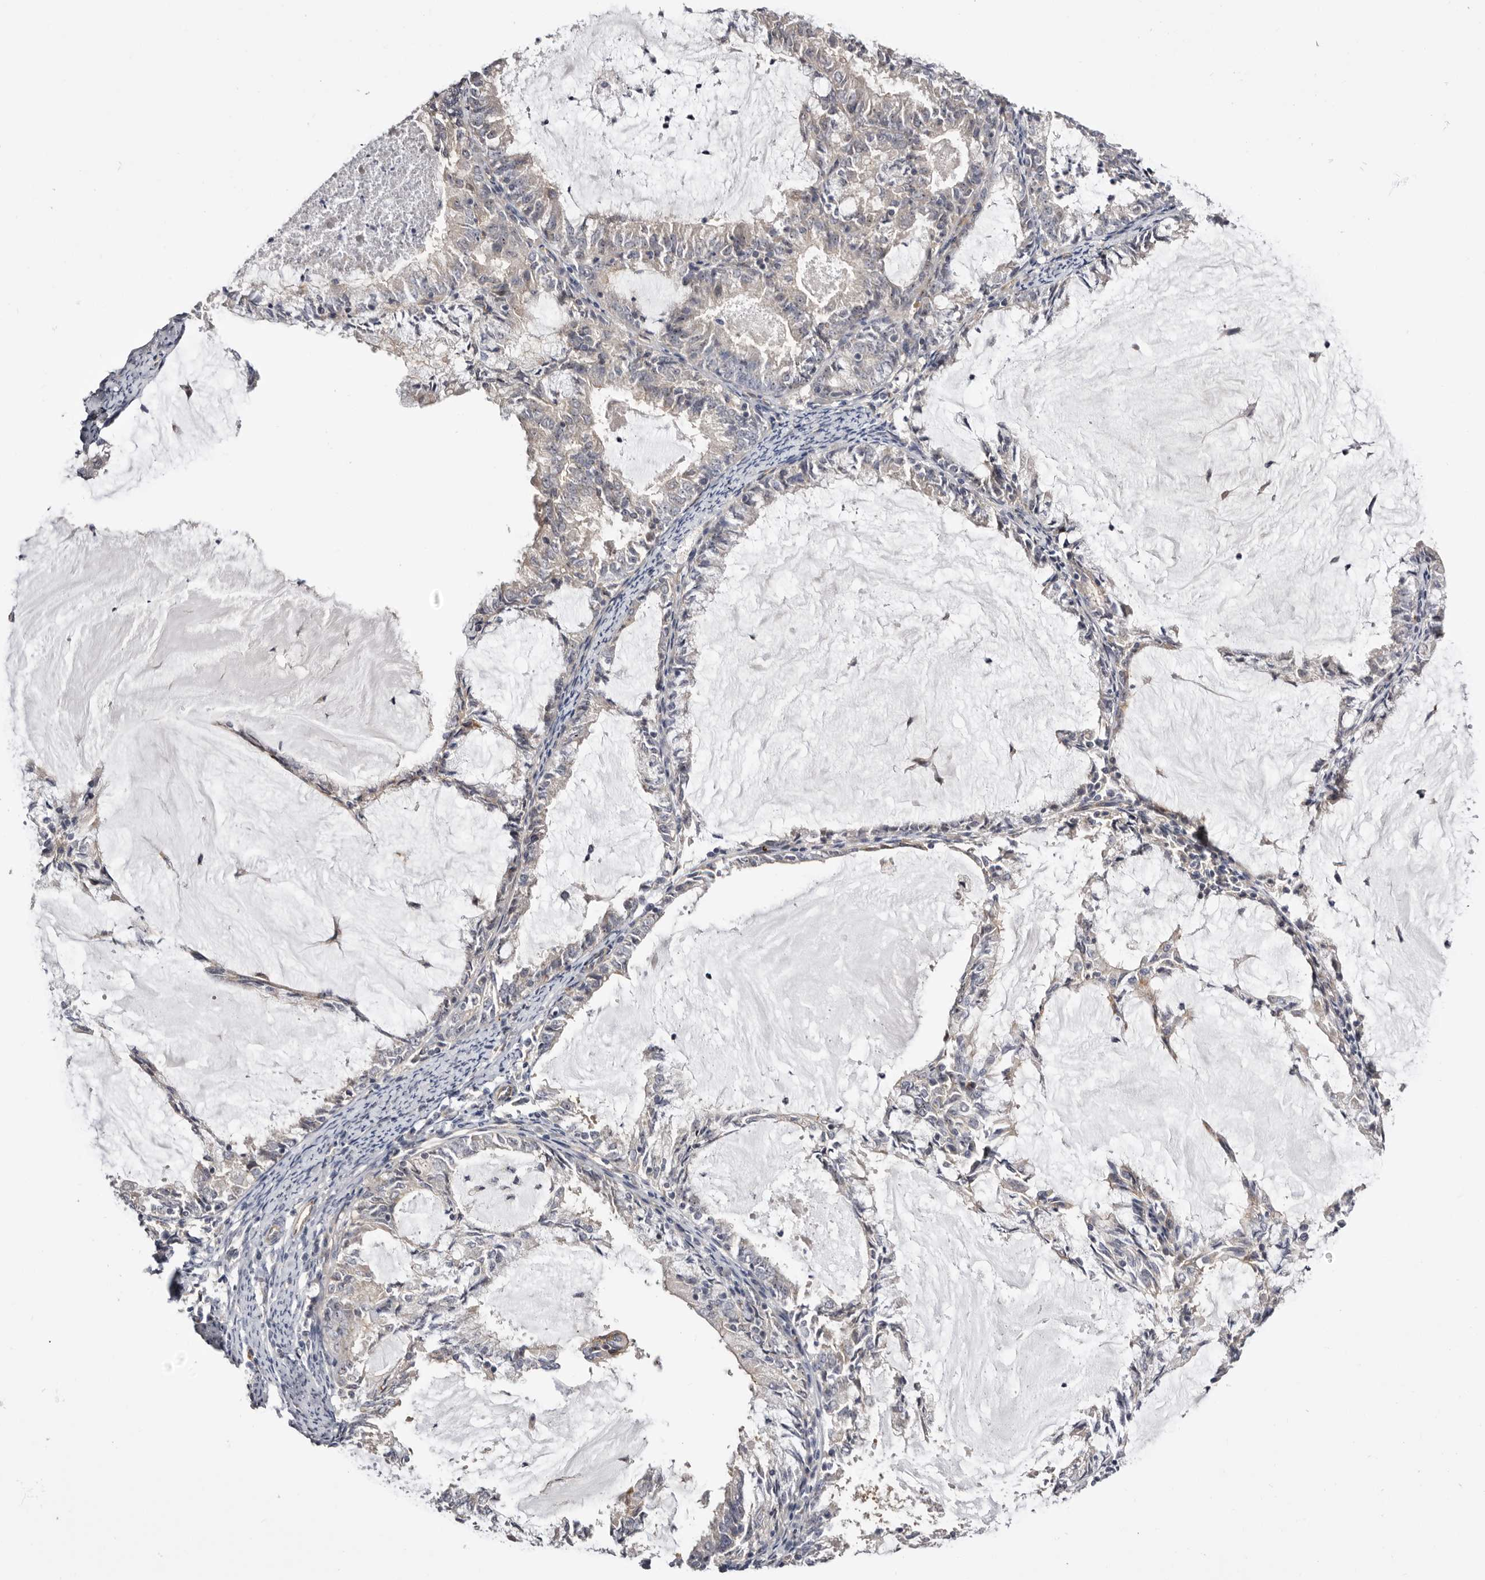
{"staining": {"intensity": "negative", "quantity": "none", "location": "none"}, "tissue": "endometrial cancer", "cell_type": "Tumor cells", "image_type": "cancer", "snomed": [{"axis": "morphology", "description": "Adenocarcinoma, NOS"}, {"axis": "topography", "description": "Endometrium"}], "caption": "An immunohistochemistry (IHC) photomicrograph of endometrial adenocarcinoma is shown. There is no staining in tumor cells of endometrial adenocarcinoma.", "gene": "PANK4", "patient": {"sex": "female", "age": 57}}